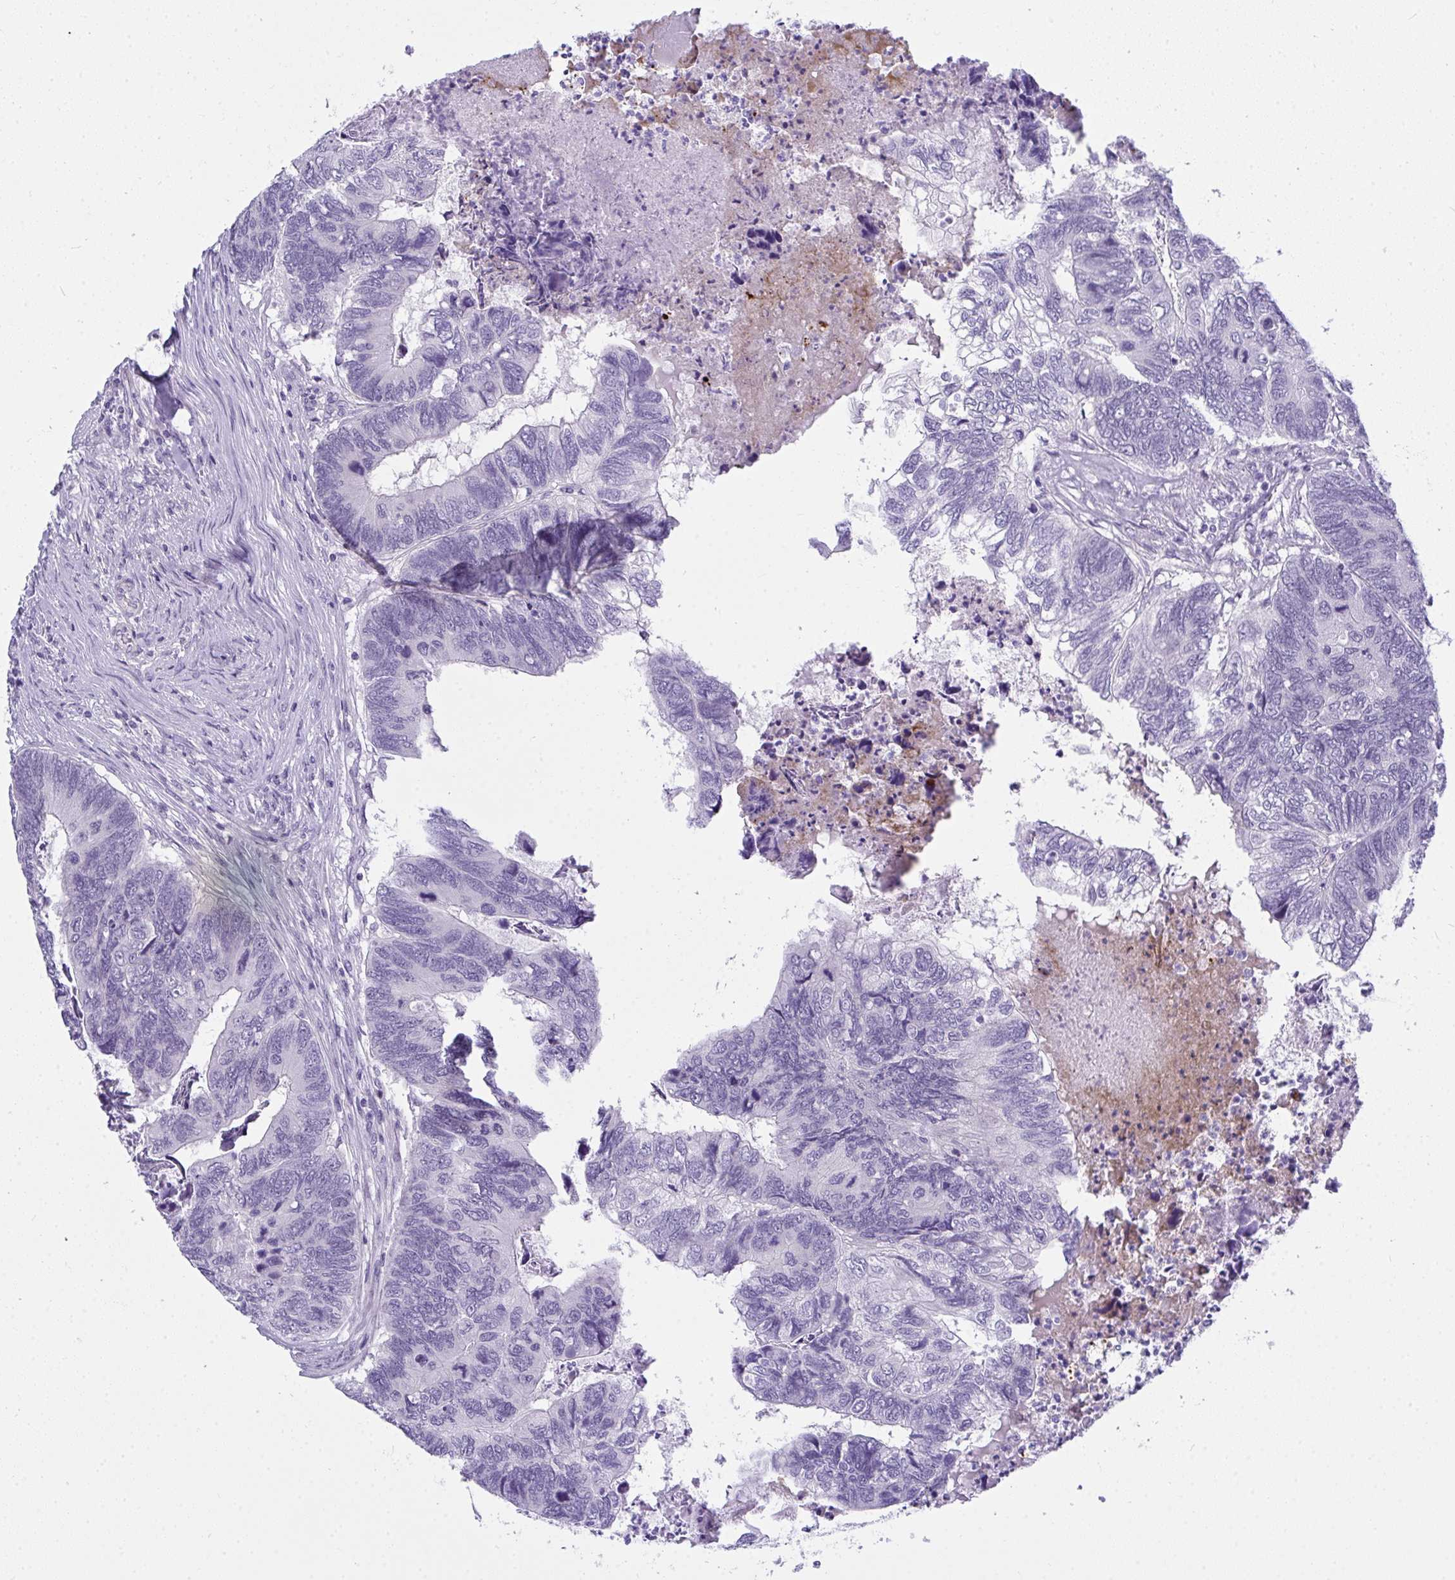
{"staining": {"intensity": "negative", "quantity": "none", "location": "none"}, "tissue": "colorectal cancer", "cell_type": "Tumor cells", "image_type": "cancer", "snomed": [{"axis": "morphology", "description": "Adenocarcinoma, NOS"}, {"axis": "topography", "description": "Colon"}], "caption": "Tumor cells show no significant protein expression in colorectal adenocarcinoma.", "gene": "TSBP1", "patient": {"sex": "female", "age": 67}}